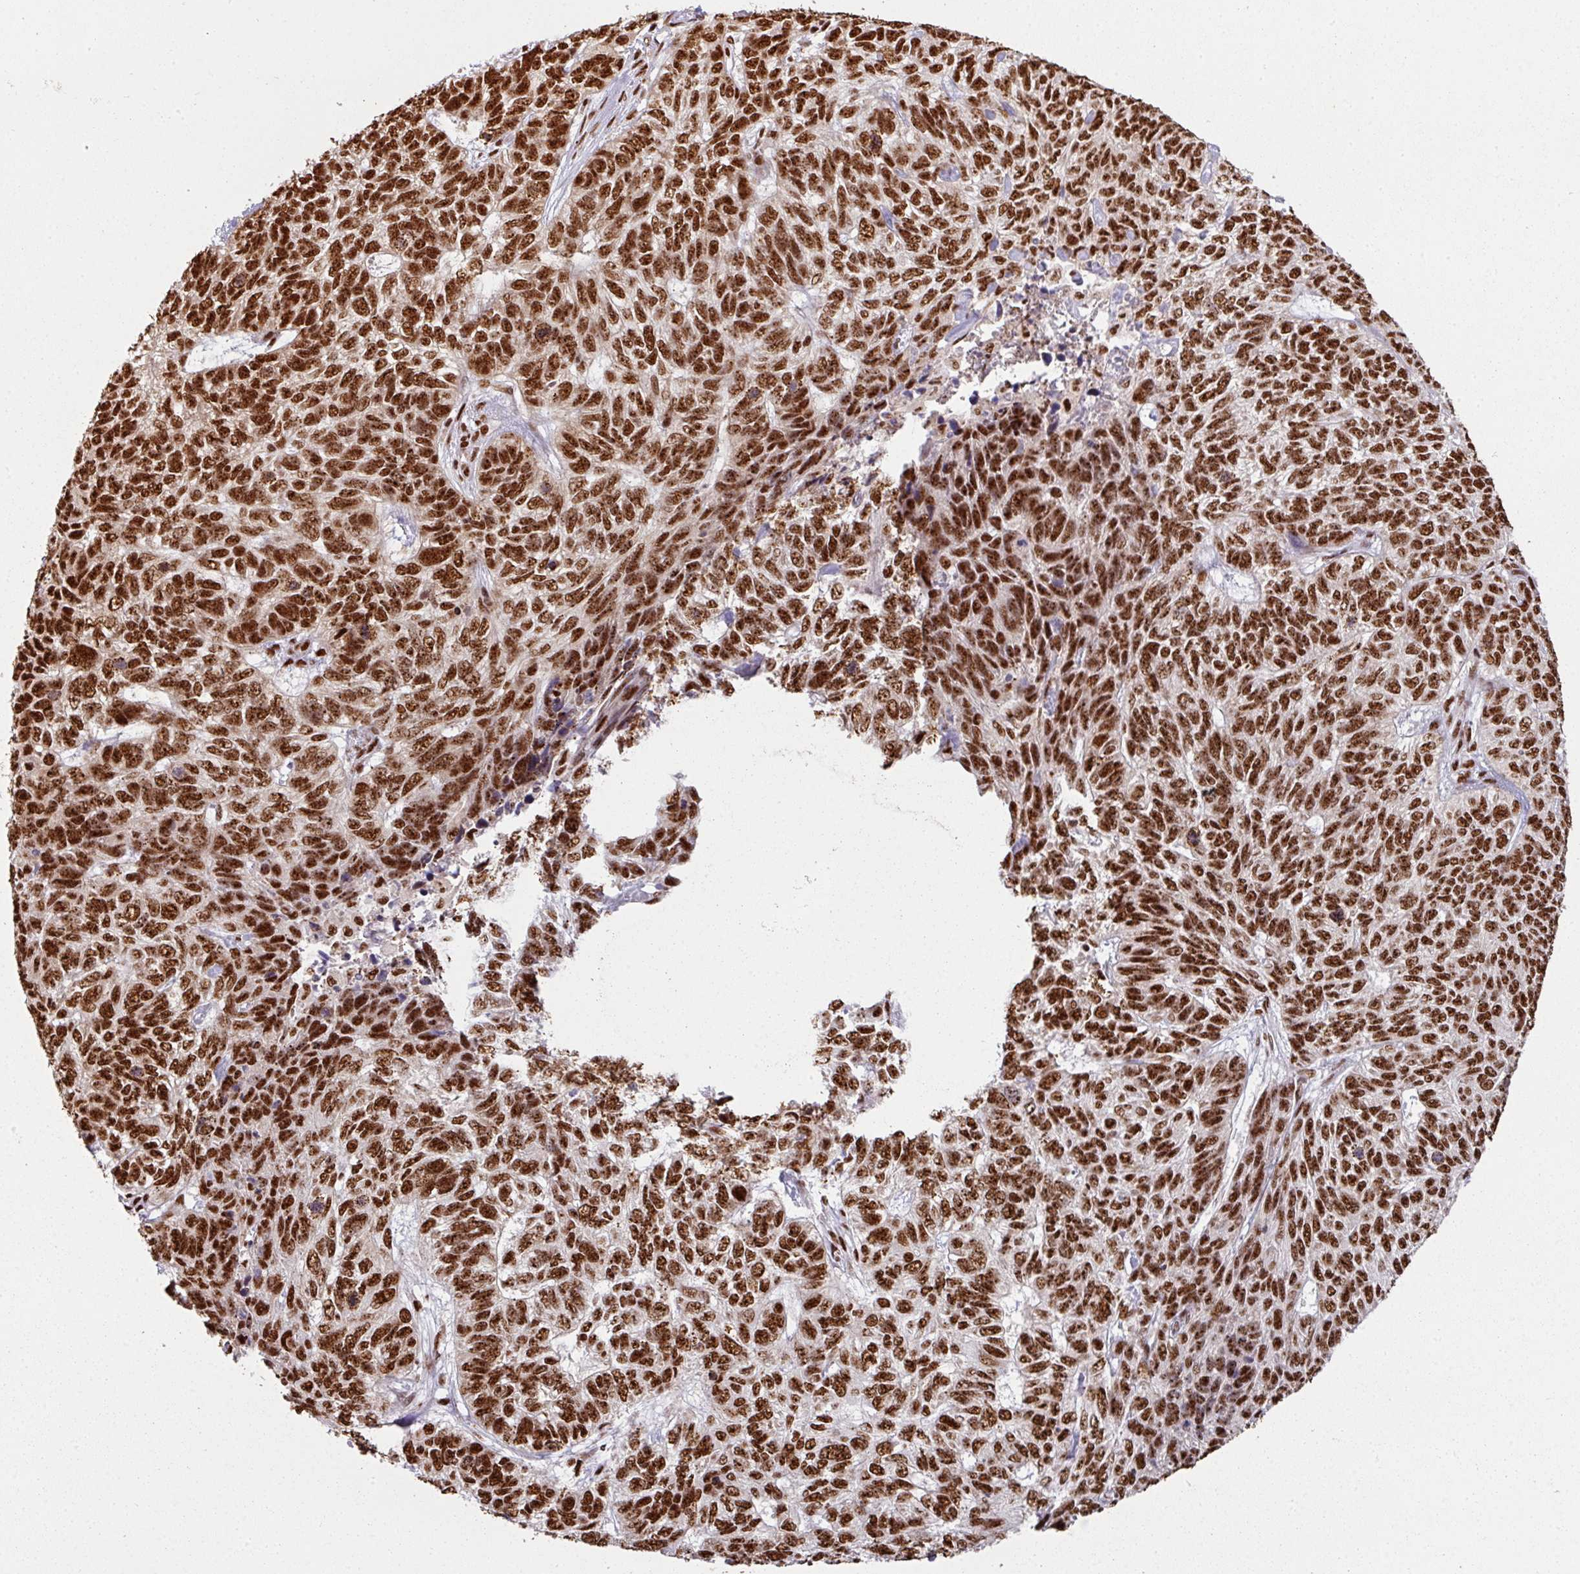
{"staining": {"intensity": "strong", "quantity": ">75%", "location": "nuclear"}, "tissue": "skin cancer", "cell_type": "Tumor cells", "image_type": "cancer", "snomed": [{"axis": "morphology", "description": "Basal cell carcinoma"}, {"axis": "topography", "description": "Skin"}], "caption": "Strong nuclear protein staining is appreciated in approximately >75% of tumor cells in basal cell carcinoma (skin).", "gene": "SIK3", "patient": {"sex": "female", "age": 65}}